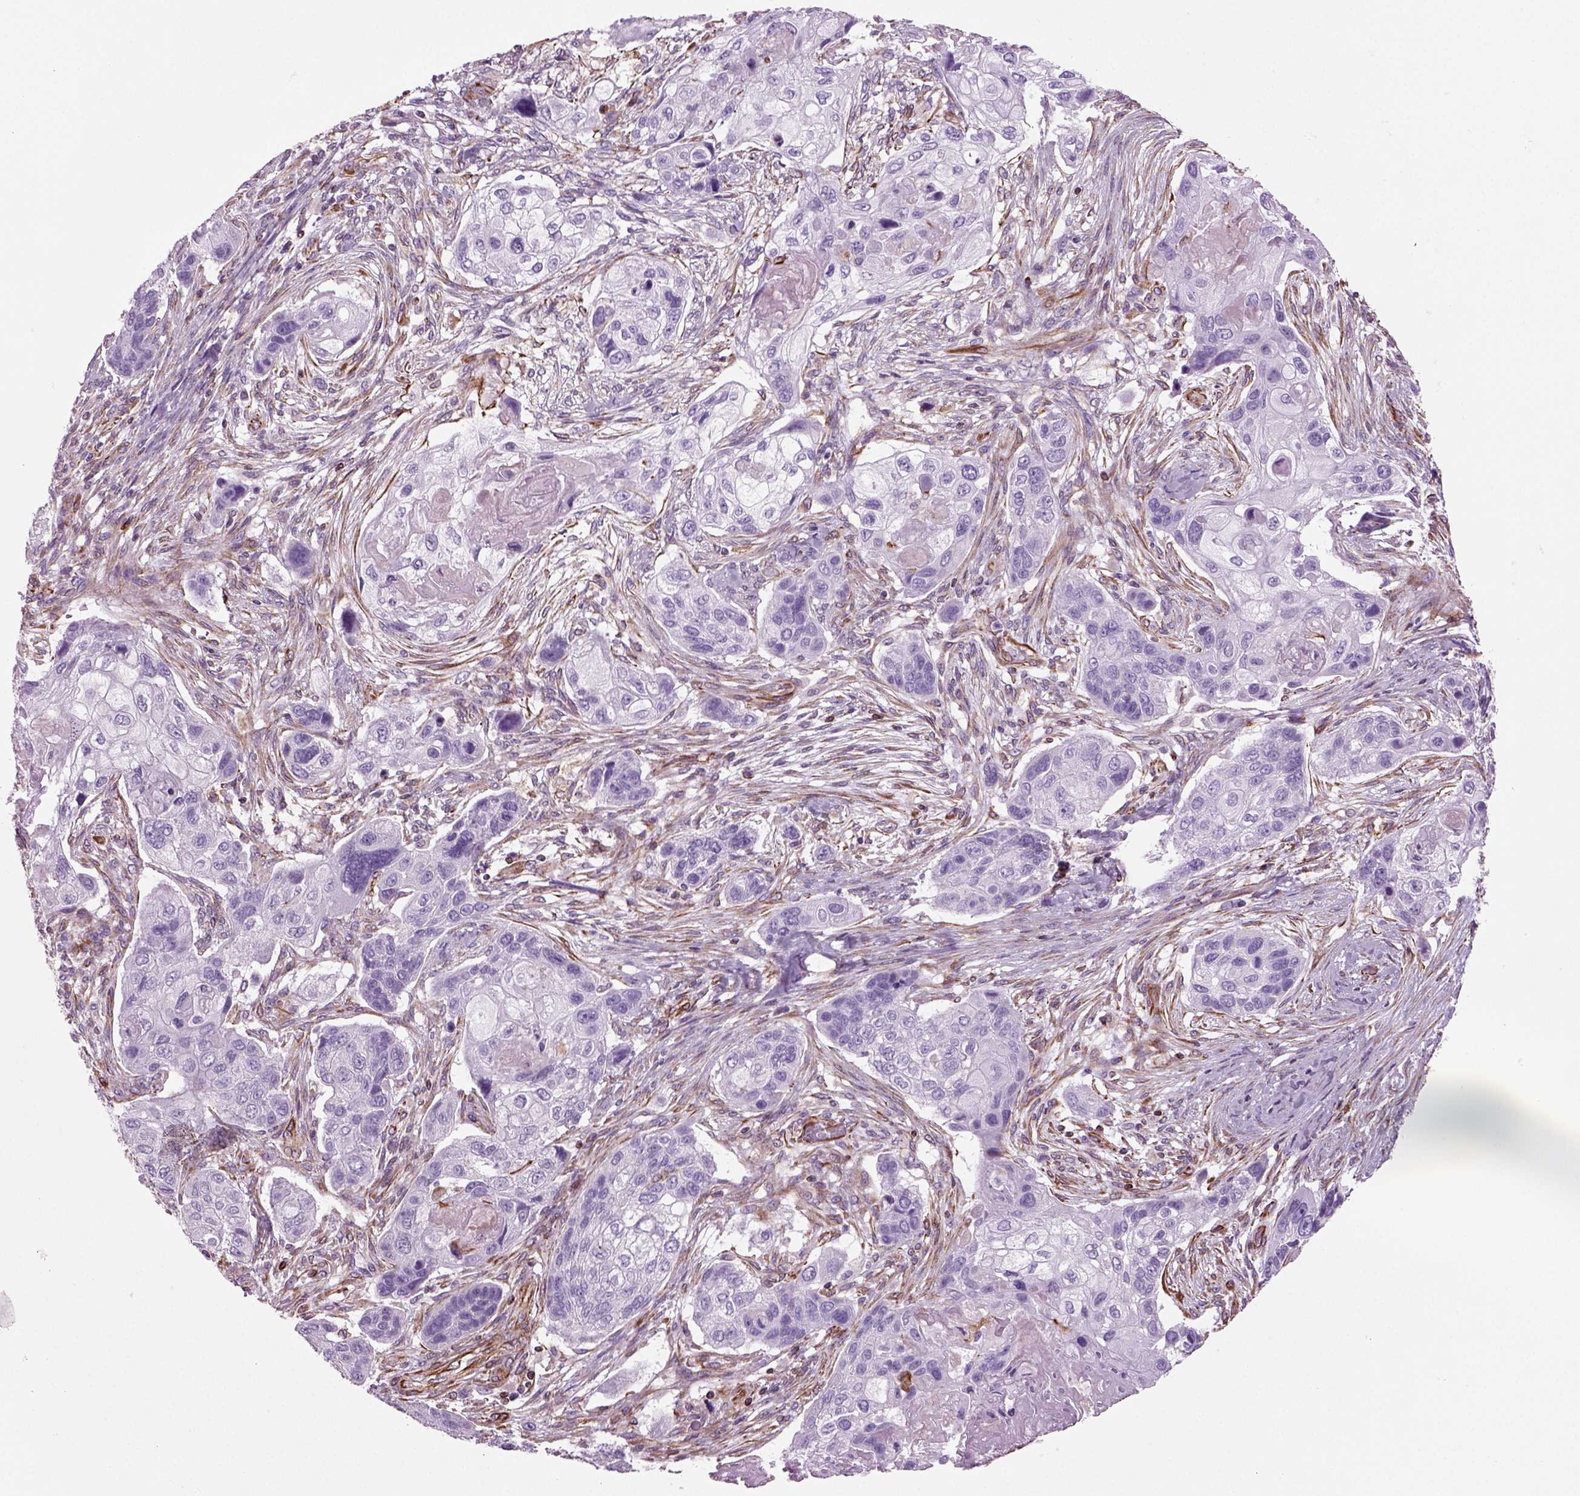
{"staining": {"intensity": "negative", "quantity": "none", "location": "none"}, "tissue": "lung cancer", "cell_type": "Tumor cells", "image_type": "cancer", "snomed": [{"axis": "morphology", "description": "Normal tissue, NOS"}, {"axis": "morphology", "description": "Squamous cell carcinoma, NOS"}, {"axis": "topography", "description": "Bronchus"}, {"axis": "topography", "description": "Lung"}], "caption": "This is a image of IHC staining of lung cancer, which shows no positivity in tumor cells. (DAB immunohistochemistry (IHC), high magnification).", "gene": "ACER3", "patient": {"sex": "male", "age": 69}}